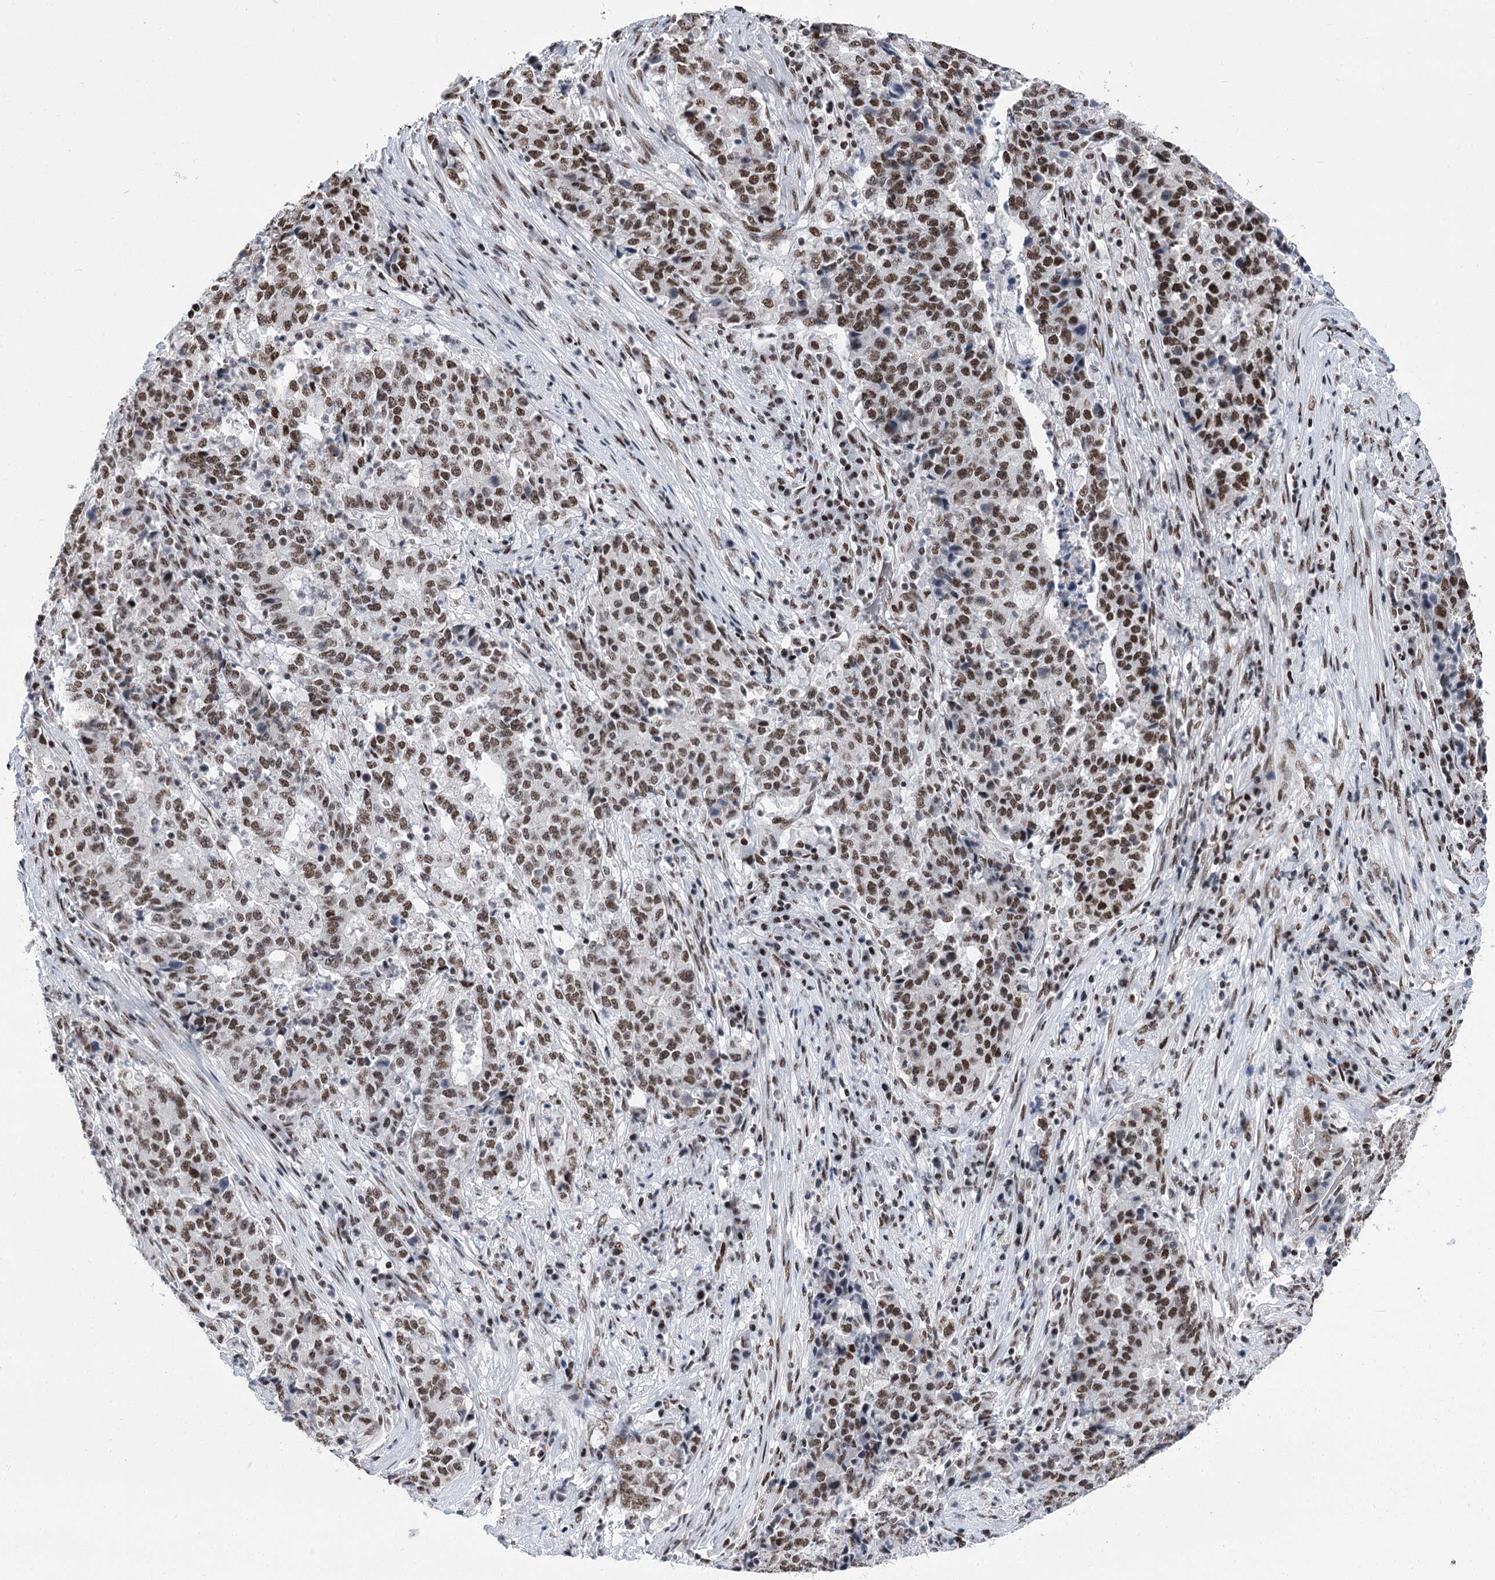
{"staining": {"intensity": "moderate", "quantity": ">75%", "location": "nuclear"}, "tissue": "stomach cancer", "cell_type": "Tumor cells", "image_type": "cancer", "snomed": [{"axis": "morphology", "description": "Adenocarcinoma, NOS"}, {"axis": "topography", "description": "Stomach"}], "caption": "The histopathology image shows immunohistochemical staining of stomach adenocarcinoma. There is moderate nuclear staining is present in about >75% of tumor cells.", "gene": "POU4F3", "patient": {"sex": "male", "age": 59}}